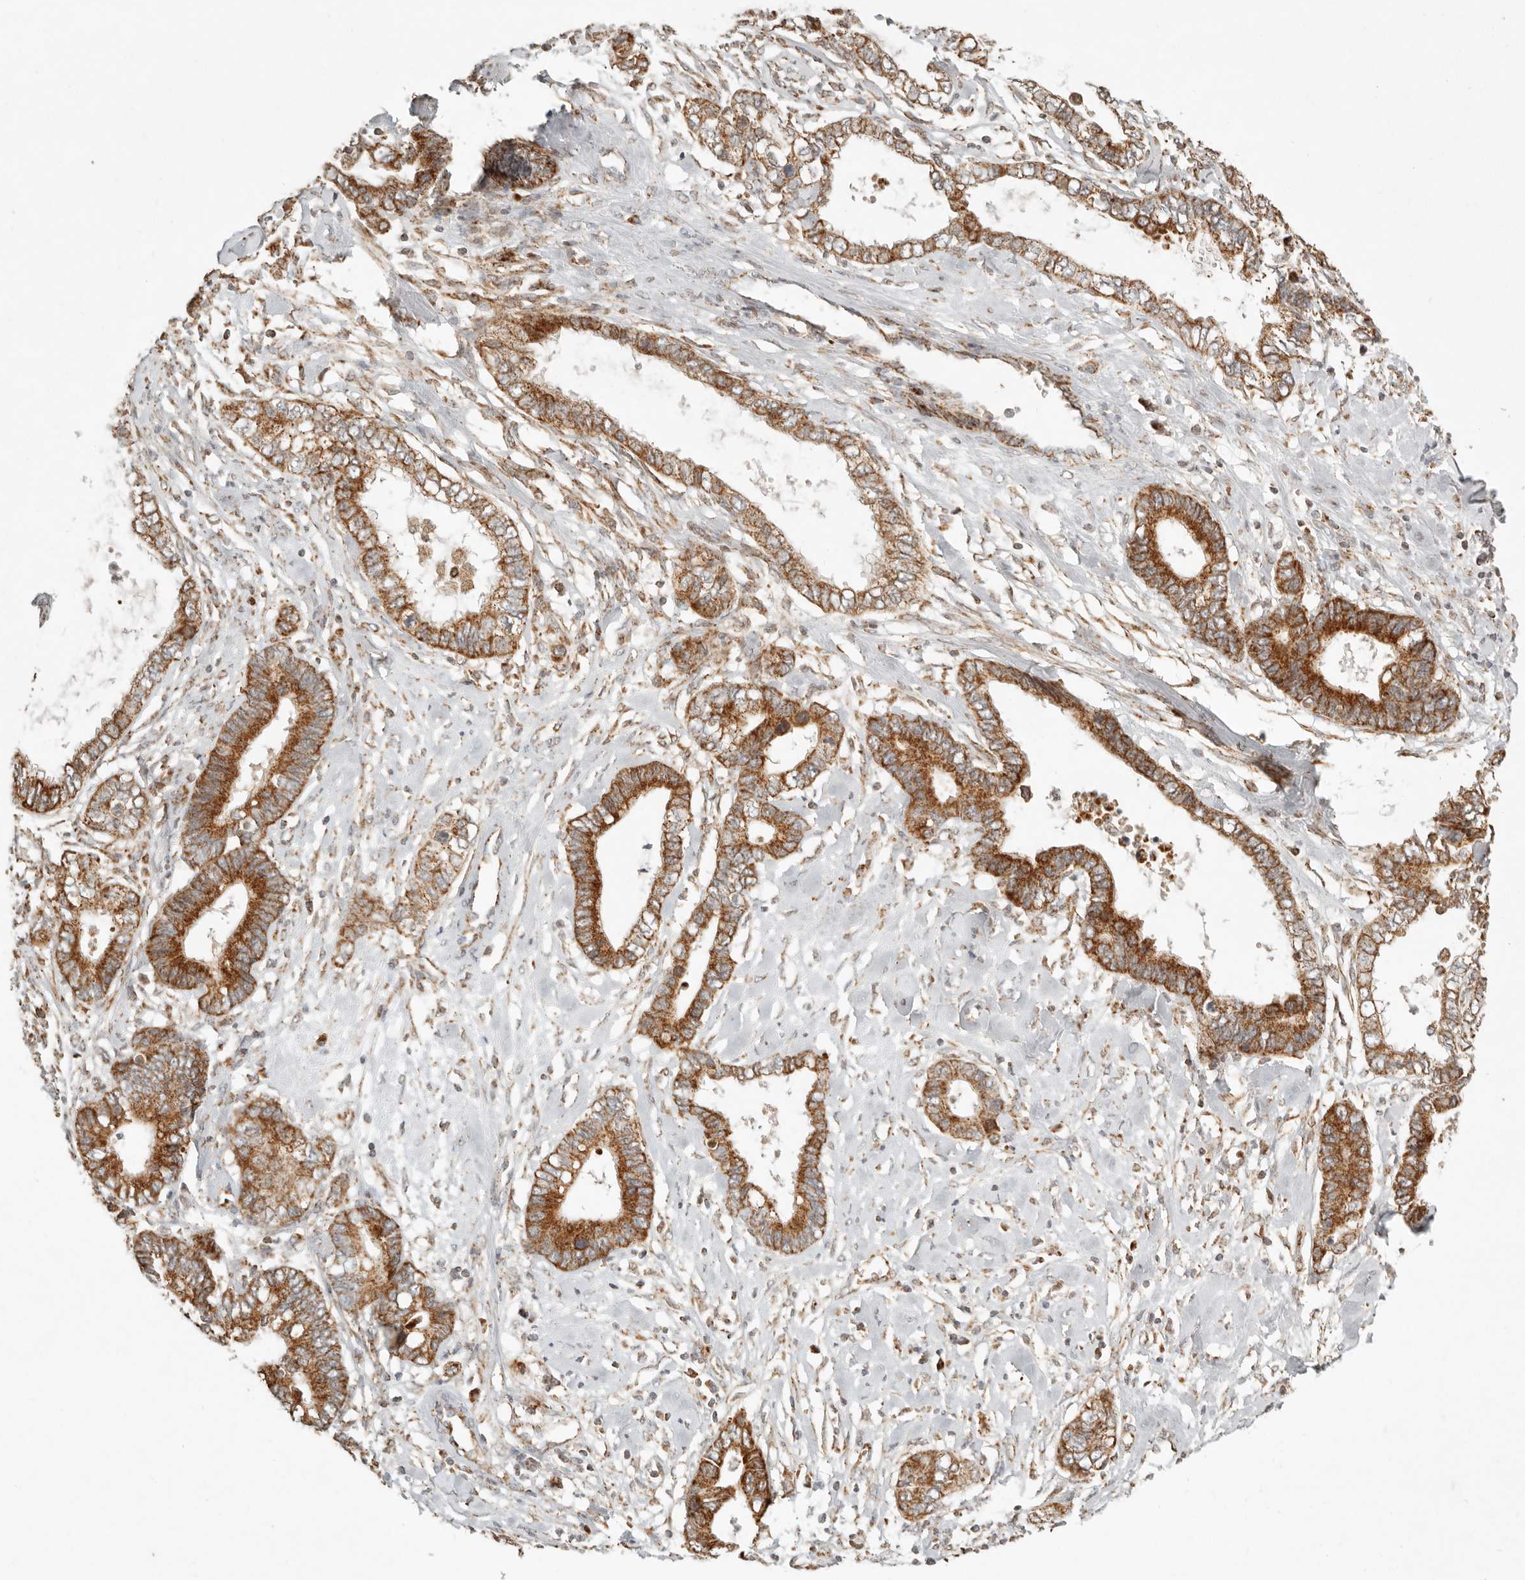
{"staining": {"intensity": "strong", "quantity": ">75%", "location": "cytoplasmic/membranous"}, "tissue": "cervical cancer", "cell_type": "Tumor cells", "image_type": "cancer", "snomed": [{"axis": "morphology", "description": "Adenocarcinoma, NOS"}, {"axis": "topography", "description": "Cervix"}], "caption": "A high amount of strong cytoplasmic/membranous expression is seen in about >75% of tumor cells in cervical cancer tissue.", "gene": "MRPL55", "patient": {"sex": "female", "age": 44}}